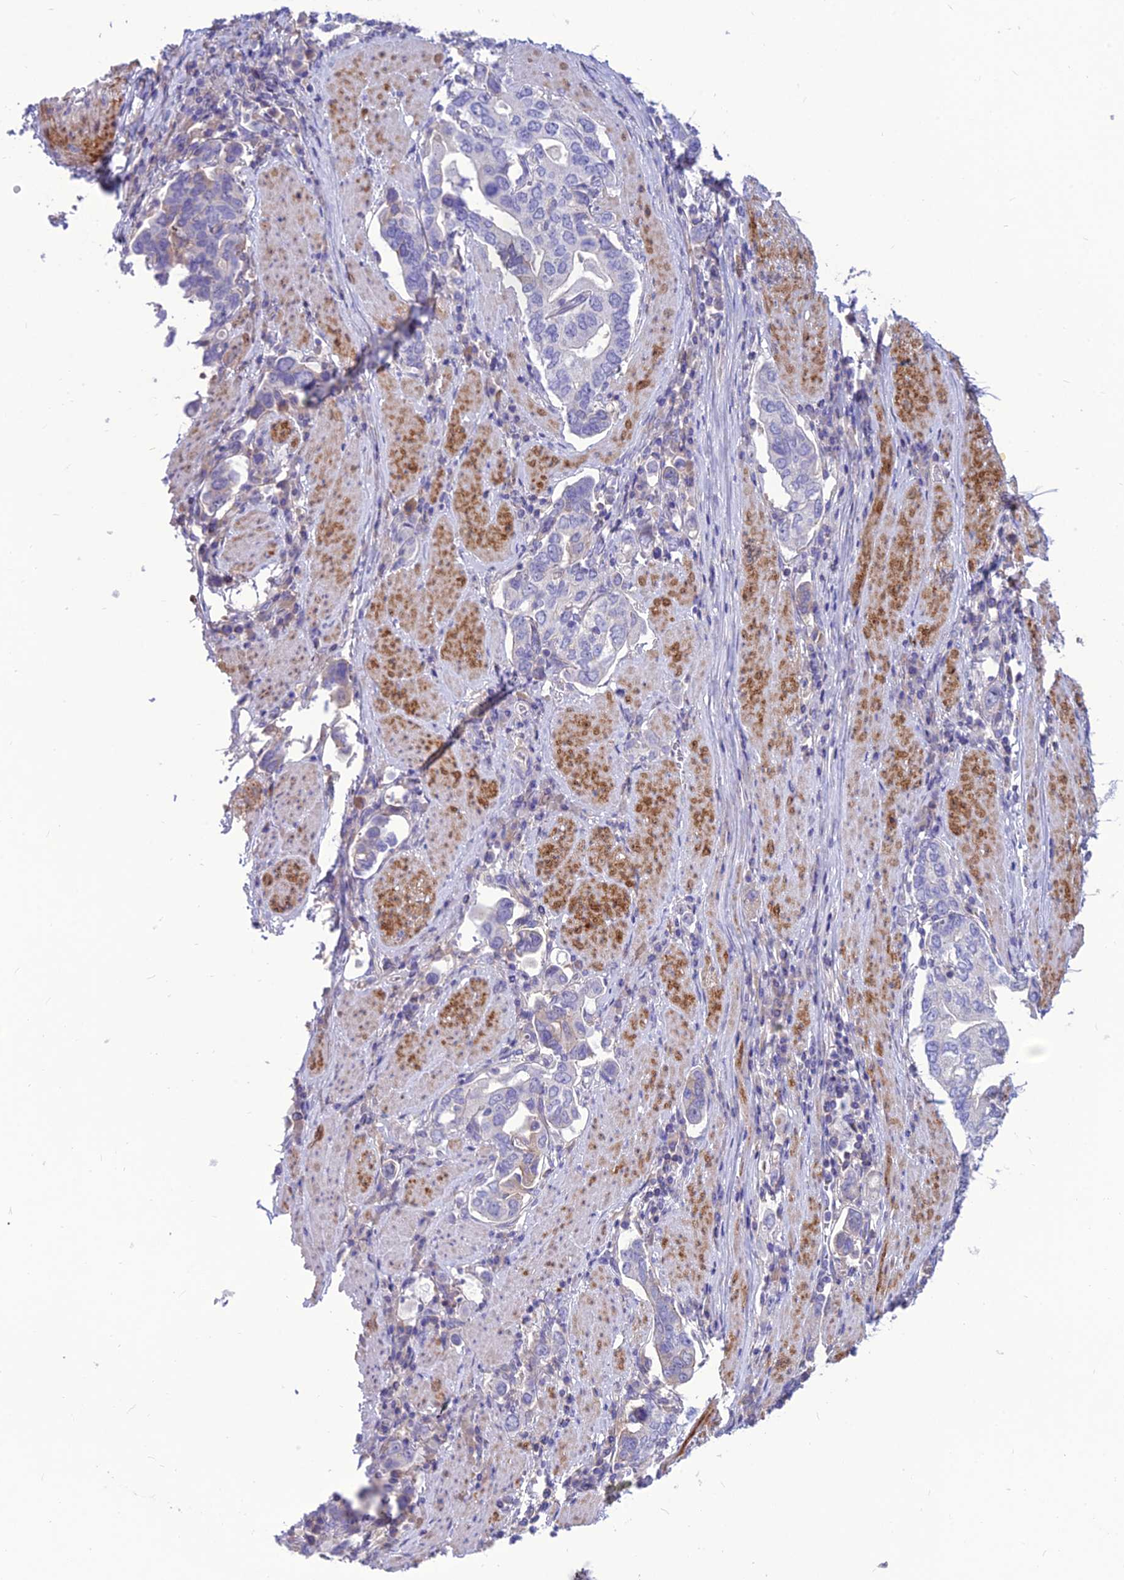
{"staining": {"intensity": "negative", "quantity": "none", "location": "none"}, "tissue": "stomach cancer", "cell_type": "Tumor cells", "image_type": "cancer", "snomed": [{"axis": "morphology", "description": "Adenocarcinoma, NOS"}, {"axis": "topography", "description": "Stomach, upper"}, {"axis": "topography", "description": "Stomach"}], "caption": "Protein analysis of stomach cancer (adenocarcinoma) displays no significant staining in tumor cells.", "gene": "TEKT3", "patient": {"sex": "male", "age": 62}}